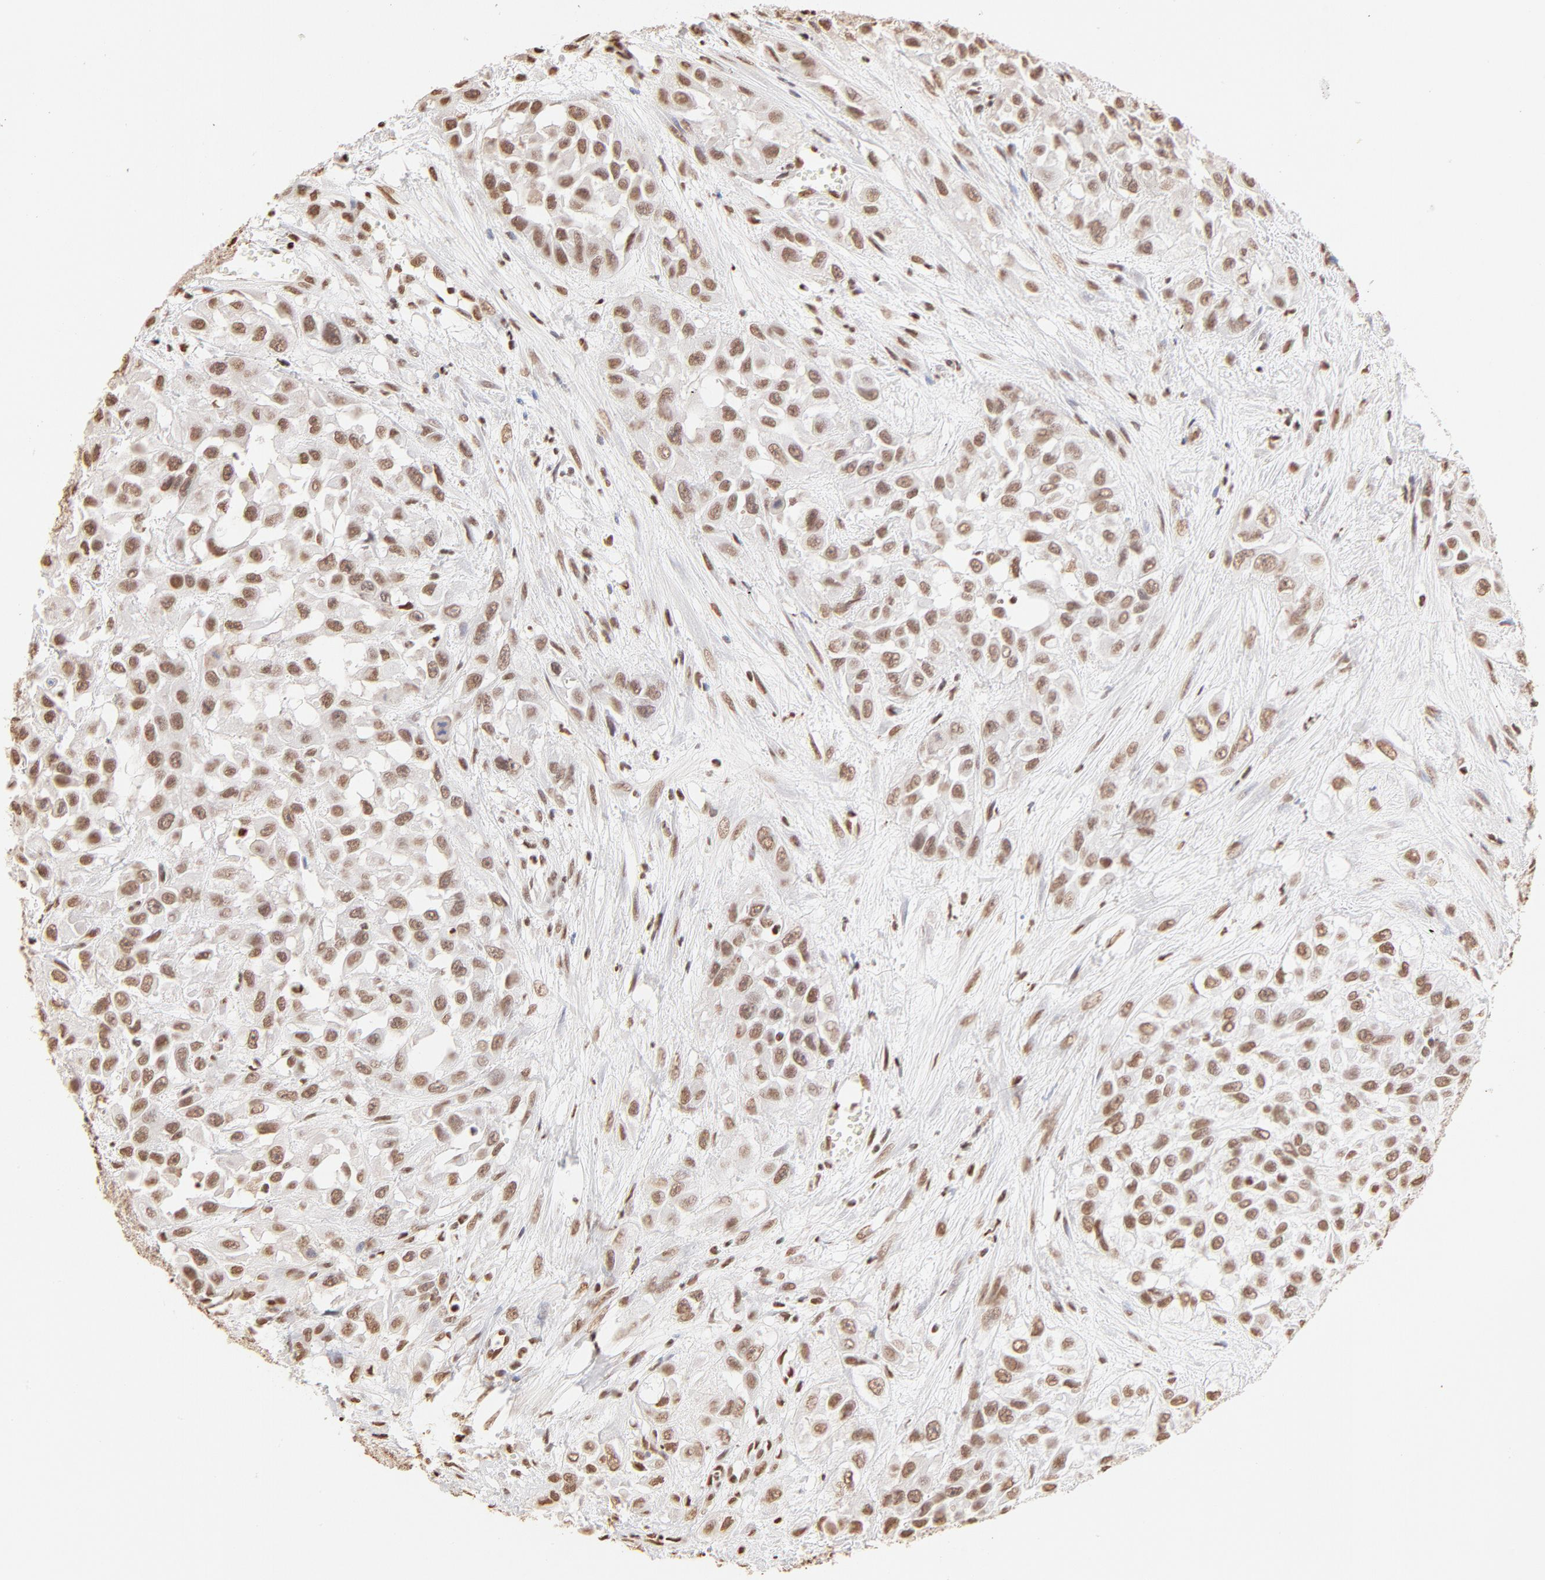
{"staining": {"intensity": "moderate", "quantity": ">75%", "location": "cytoplasmic/membranous,nuclear"}, "tissue": "urothelial cancer", "cell_type": "Tumor cells", "image_type": "cancer", "snomed": [{"axis": "morphology", "description": "Urothelial carcinoma, High grade"}, {"axis": "topography", "description": "Urinary bladder"}], "caption": "DAB immunohistochemical staining of human urothelial carcinoma (high-grade) reveals moderate cytoplasmic/membranous and nuclear protein positivity in approximately >75% of tumor cells.", "gene": "ZNF540", "patient": {"sex": "male", "age": 57}}